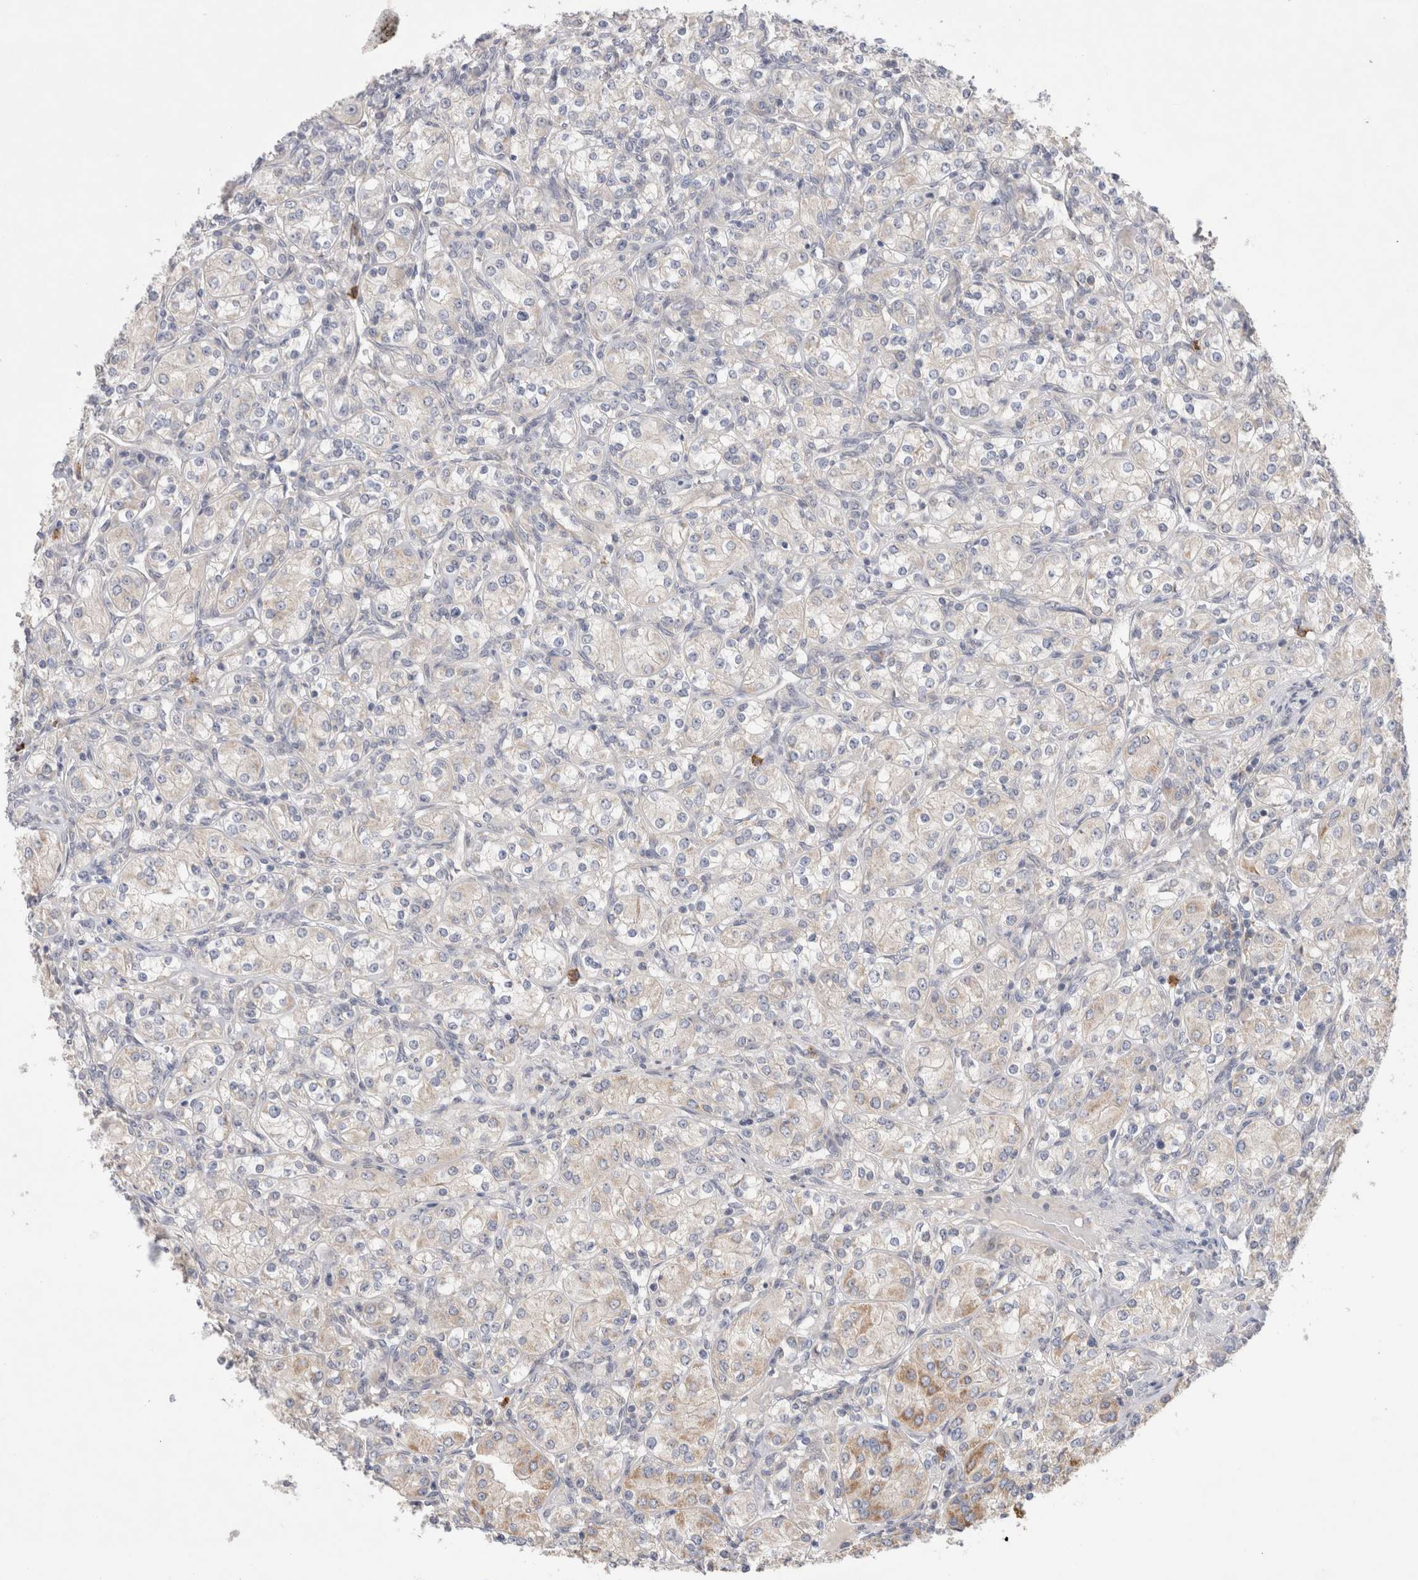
{"staining": {"intensity": "negative", "quantity": "none", "location": "none"}, "tissue": "renal cancer", "cell_type": "Tumor cells", "image_type": "cancer", "snomed": [{"axis": "morphology", "description": "Adenocarcinoma, NOS"}, {"axis": "topography", "description": "Kidney"}], "caption": "Tumor cells are negative for protein expression in human renal adenocarcinoma.", "gene": "GSDMB", "patient": {"sex": "male", "age": 77}}